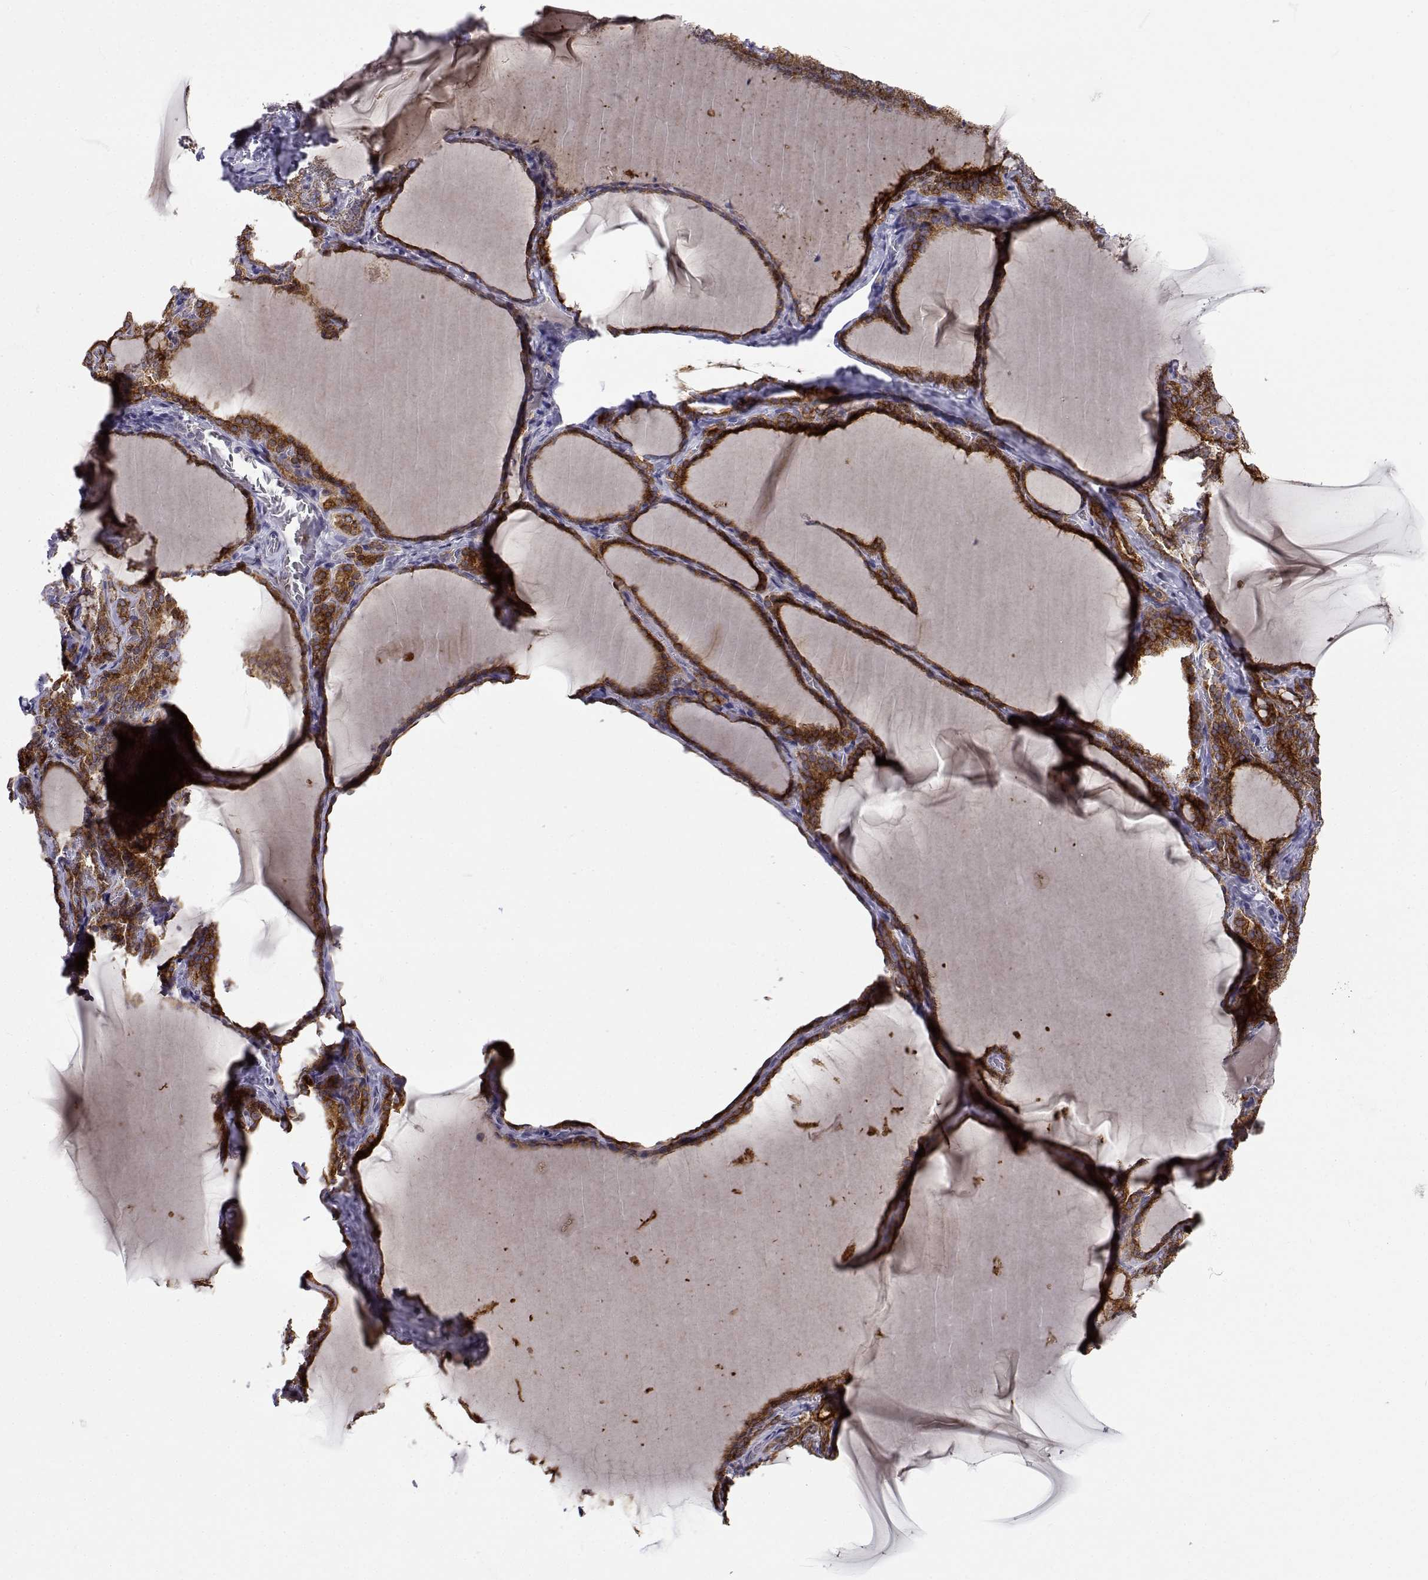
{"staining": {"intensity": "strong", "quantity": ">75%", "location": "cytoplasmic/membranous"}, "tissue": "thyroid gland", "cell_type": "Glandular cells", "image_type": "normal", "snomed": [{"axis": "morphology", "description": "Normal tissue, NOS"}, {"axis": "morphology", "description": "Hyperplasia, NOS"}, {"axis": "topography", "description": "Thyroid gland"}], "caption": "Immunohistochemistry of unremarkable human thyroid gland displays high levels of strong cytoplasmic/membranous staining in approximately >75% of glandular cells. (Stains: DAB (3,3'-diaminobenzidine) in brown, nuclei in blue, Microscopy: brightfield microscopy at high magnification).", "gene": "SLC6A3", "patient": {"sex": "female", "age": 27}}